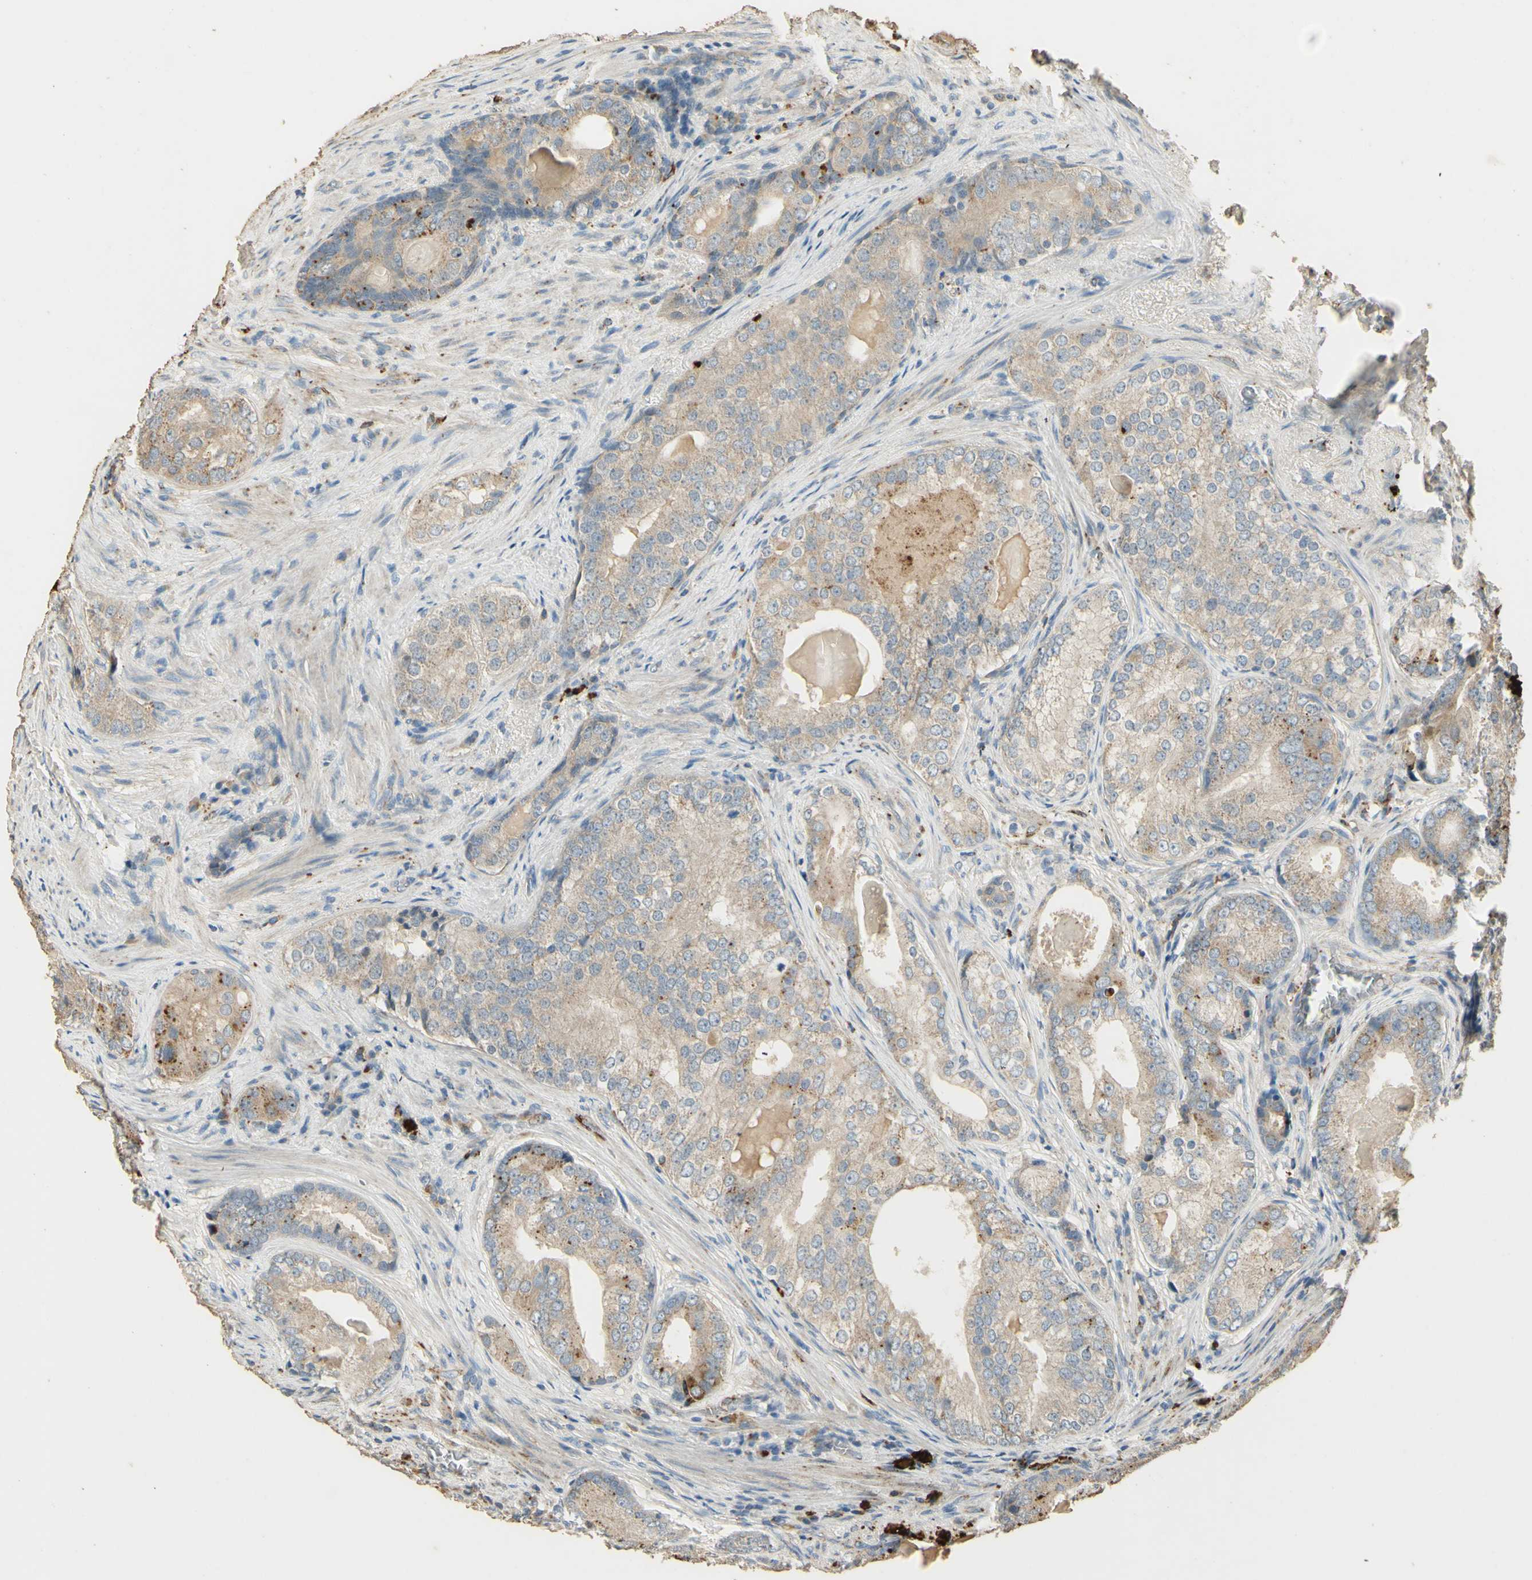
{"staining": {"intensity": "negative", "quantity": "none", "location": "none"}, "tissue": "prostate cancer", "cell_type": "Tumor cells", "image_type": "cancer", "snomed": [{"axis": "morphology", "description": "Adenocarcinoma, High grade"}, {"axis": "topography", "description": "Prostate"}], "caption": "Micrograph shows no significant protein positivity in tumor cells of high-grade adenocarcinoma (prostate). (DAB immunohistochemistry, high magnification).", "gene": "ARHGEF17", "patient": {"sex": "male", "age": 66}}